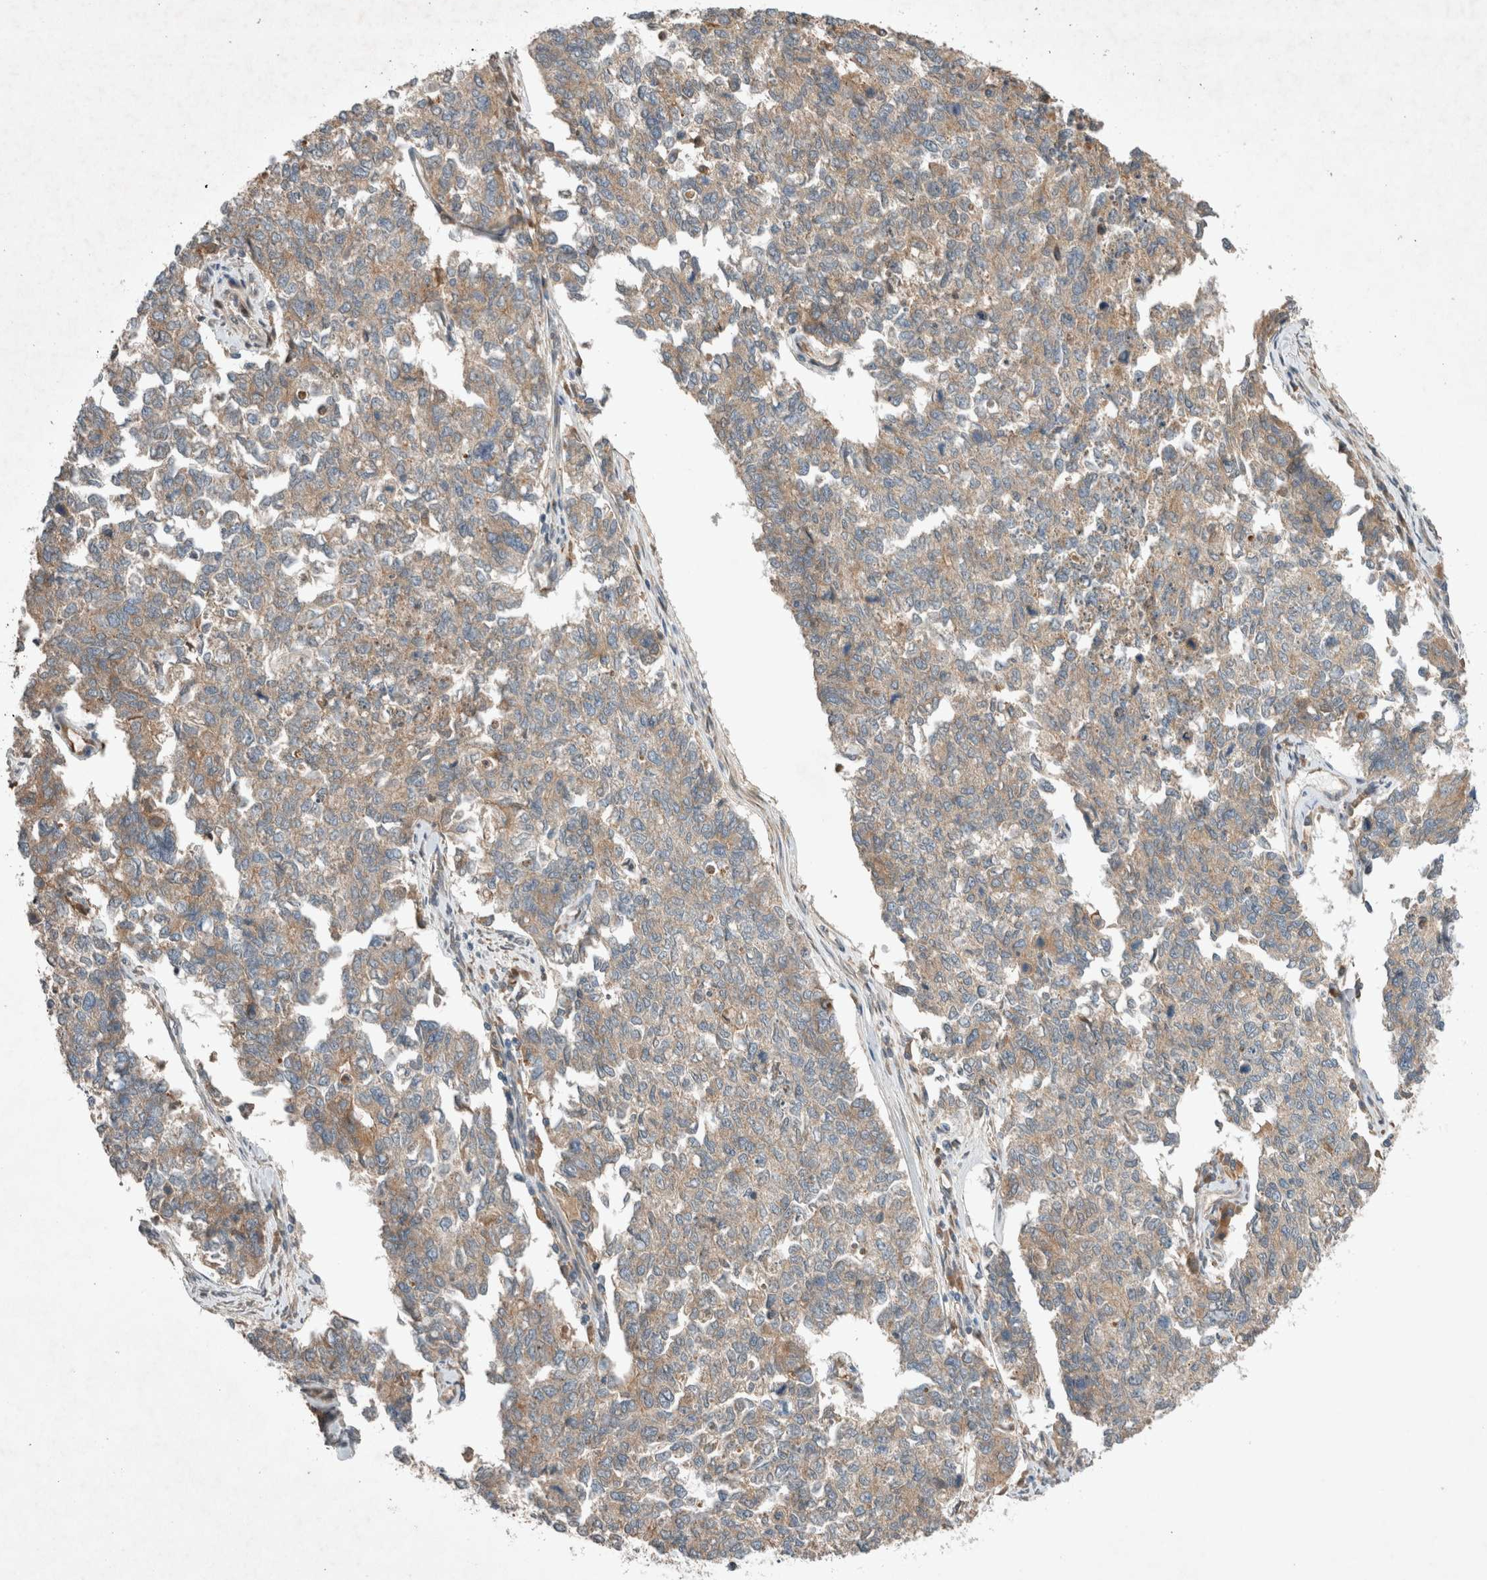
{"staining": {"intensity": "moderate", "quantity": "<25%", "location": "cytoplasmic/membranous"}, "tissue": "cervical cancer", "cell_type": "Tumor cells", "image_type": "cancer", "snomed": [{"axis": "morphology", "description": "Squamous cell carcinoma, NOS"}, {"axis": "topography", "description": "Cervix"}], "caption": "This histopathology image reveals IHC staining of human squamous cell carcinoma (cervical), with low moderate cytoplasmic/membranous staining in approximately <25% of tumor cells.", "gene": "ARMC9", "patient": {"sex": "female", "age": 63}}